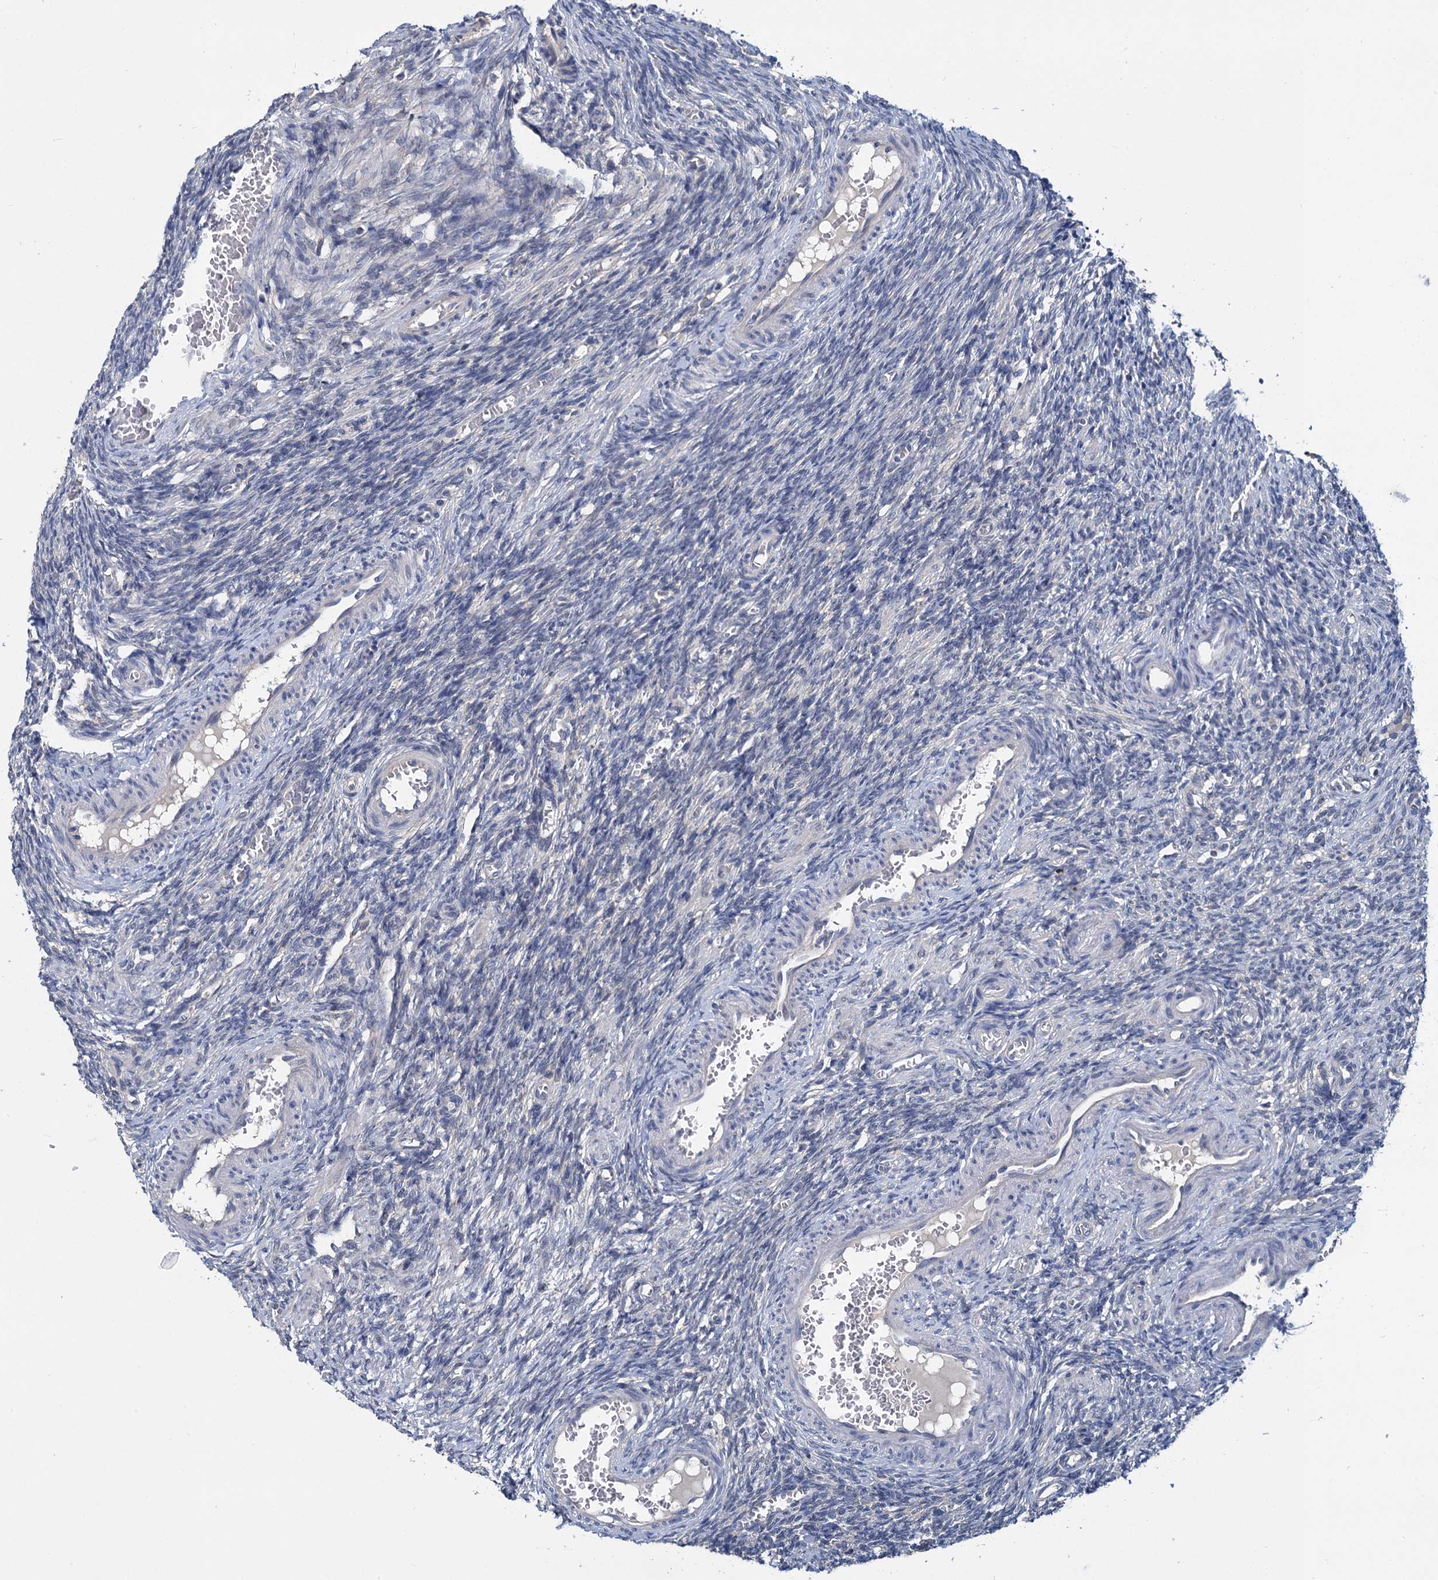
{"staining": {"intensity": "negative", "quantity": "none", "location": "none"}, "tissue": "ovary", "cell_type": "Ovarian stroma cells", "image_type": "normal", "snomed": [{"axis": "morphology", "description": "Normal tissue, NOS"}, {"axis": "topography", "description": "Ovary"}], "caption": "A high-resolution photomicrograph shows immunohistochemistry staining of unremarkable ovary, which displays no significant positivity in ovarian stroma cells. (Stains: DAB (3,3'-diaminobenzidine) immunohistochemistry with hematoxylin counter stain, Microscopy: brightfield microscopy at high magnification).", "gene": "ANKRD42", "patient": {"sex": "female", "age": 27}}